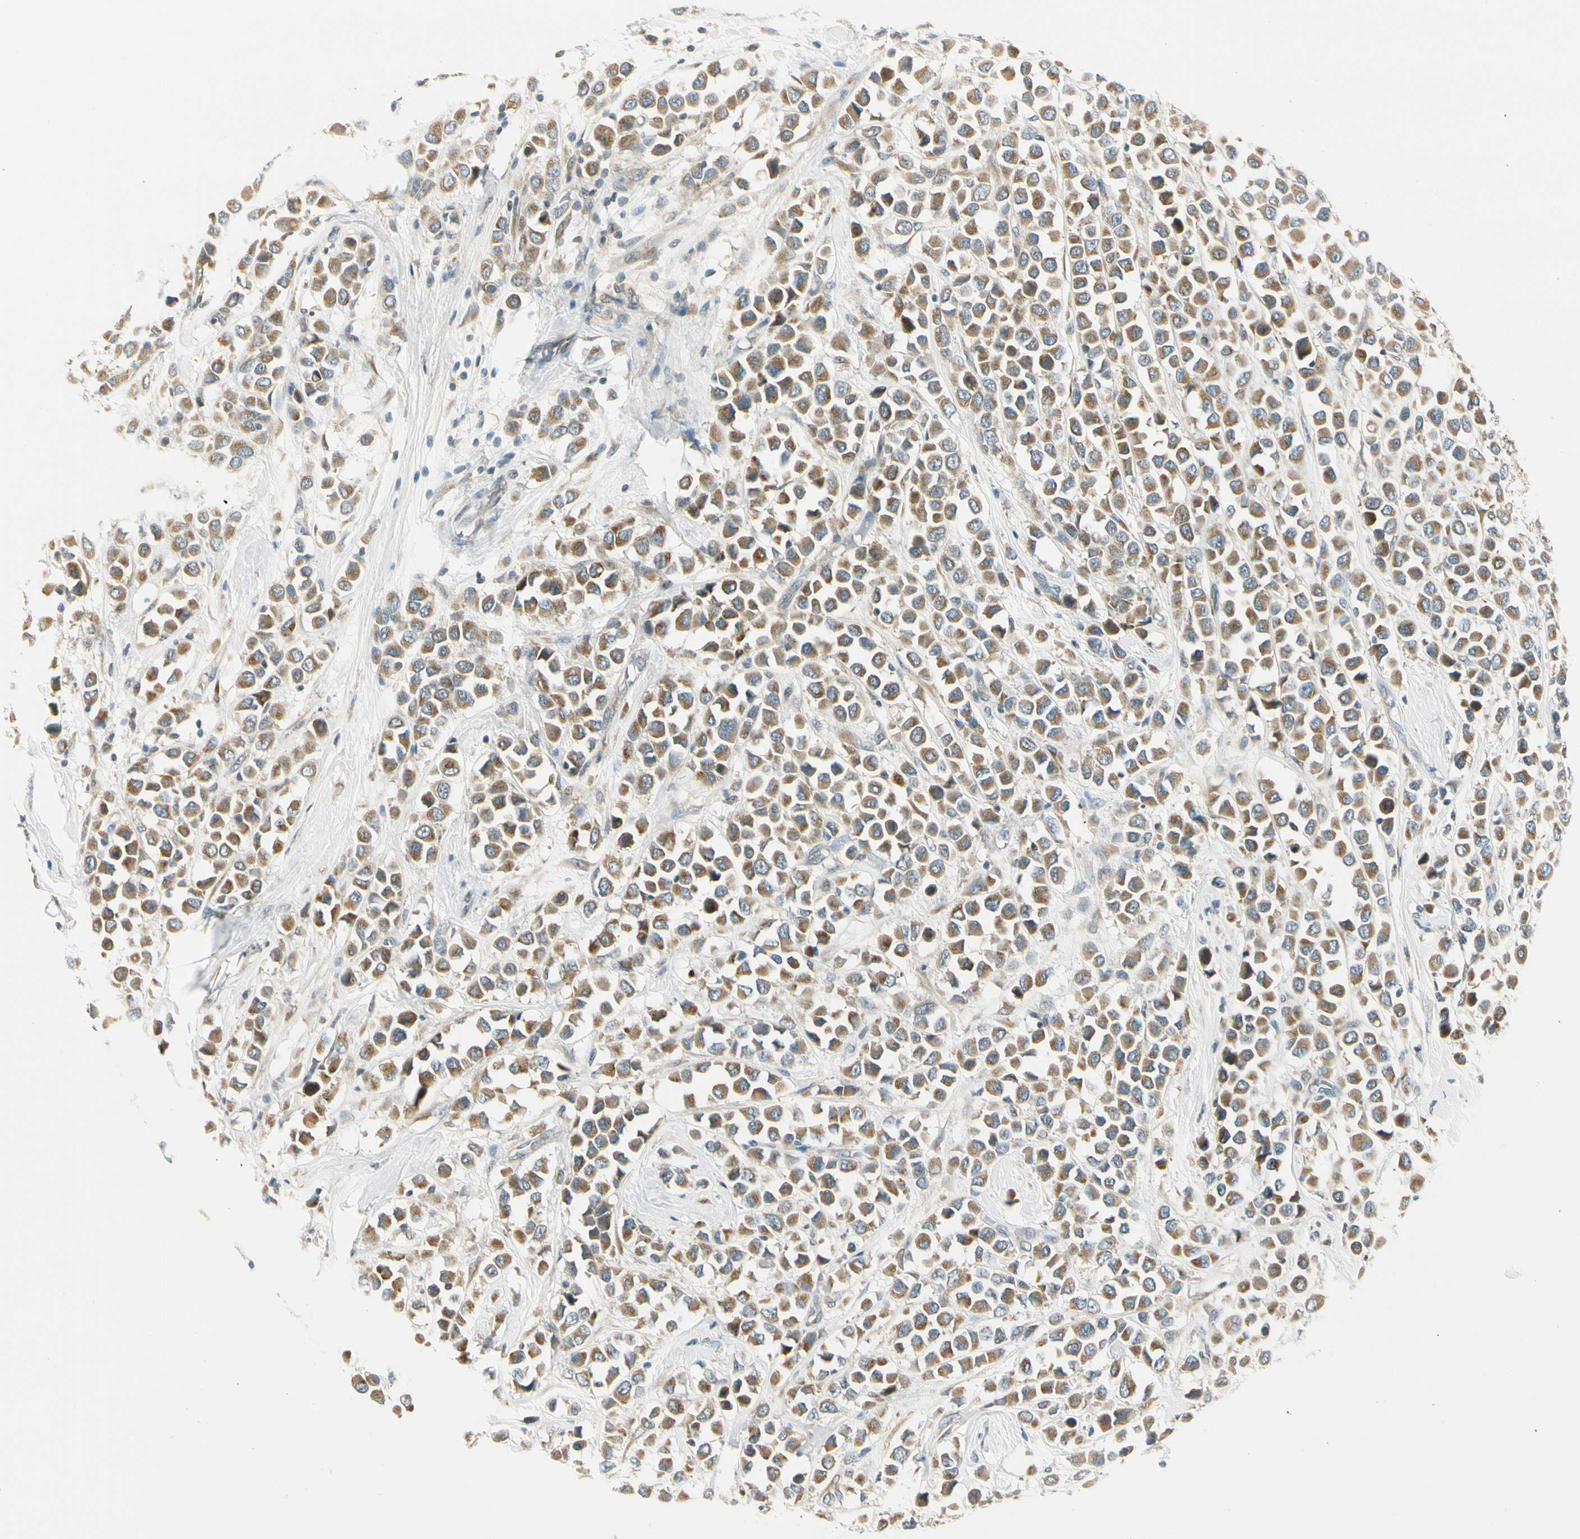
{"staining": {"intensity": "moderate", "quantity": ">75%", "location": "cytoplasmic/membranous"}, "tissue": "breast cancer", "cell_type": "Tumor cells", "image_type": "cancer", "snomed": [{"axis": "morphology", "description": "Duct carcinoma"}, {"axis": "topography", "description": "Breast"}], "caption": "Protein staining of breast cancer (infiltrating ductal carcinoma) tissue exhibits moderate cytoplasmic/membranous expression in approximately >75% of tumor cells. (IHC, brightfield microscopy, high magnification).", "gene": "BNIP1", "patient": {"sex": "female", "age": 61}}